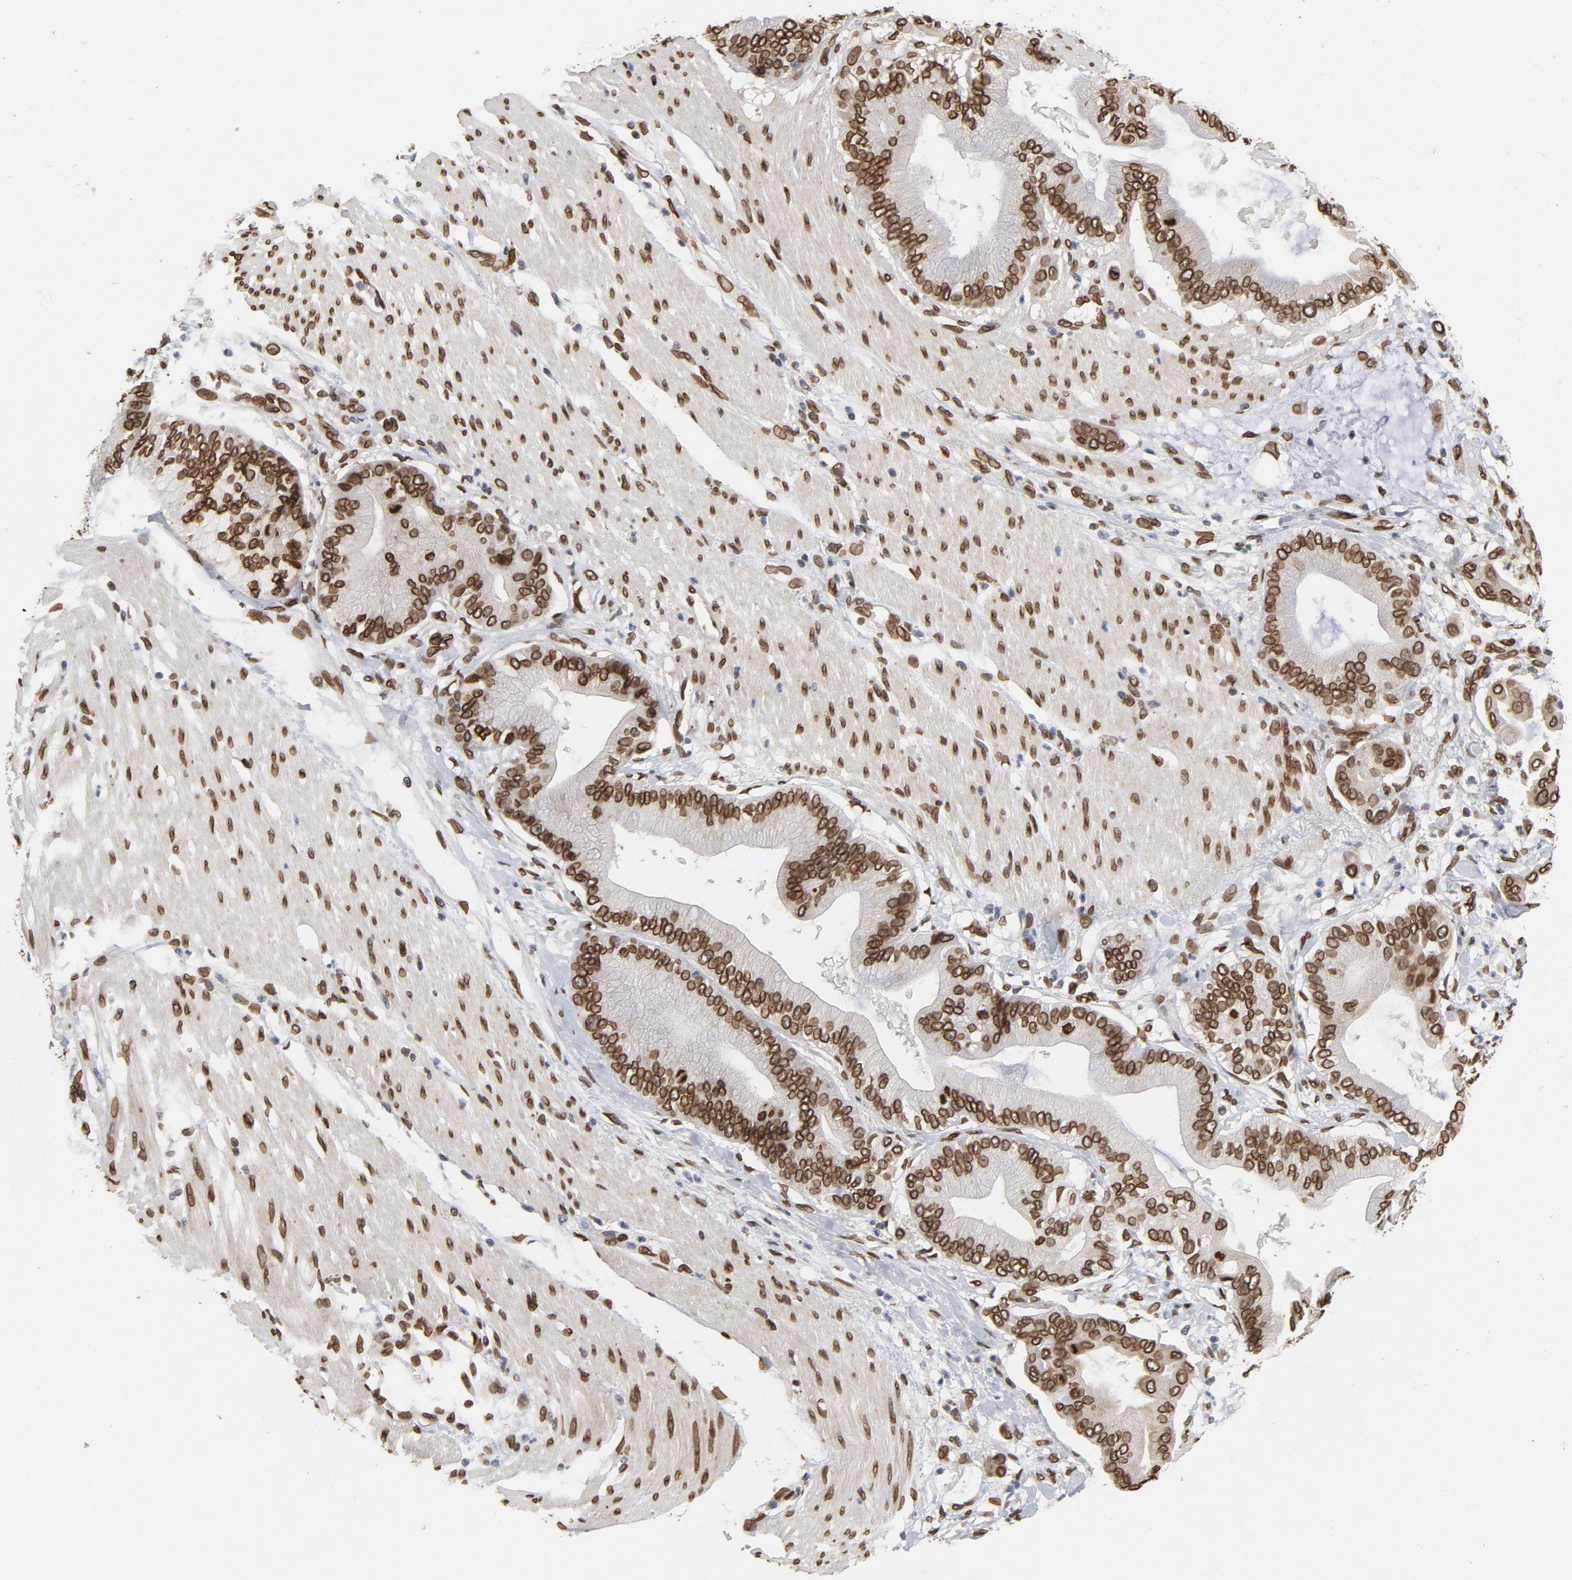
{"staining": {"intensity": "strong", "quantity": ">75%", "location": "cytoplasmic/membranous,nuclear"}, "tissue": "pancreatic cancer", "cell_type": "Tumor cells", "image_type": "cancer", "snomed": [{"axis": "morphology", "description": "Adenocarcinoma, NOS"}, {"axis": "morphology", "description": "Adenocarcinoma, metastatic, NOS"}, {"axis": "topography", "description": "Lymph node"}, {"axis": "topography", "description": "Pancreas"}, {"axis": "topography", "description": "Duodenum"}], "caption": "High-magnification brightfield microscopy of pancreatic cancer stained with DAB (3,3'-diaminobenzidine) (brown) and counterstained with hematoxylin (blue). tumor cells exhibit strong cytoplasmic/membranous and nuclear staining is present in about>75% of cells. The staining is performed using DAB (3,3'-diaminobenzidine) brown chromogen to label protein expression. The nuclei are counter-stained blue using hematoxylin.", "gene": "LMNA", "patient": {"sex": "female", "age": 64}}